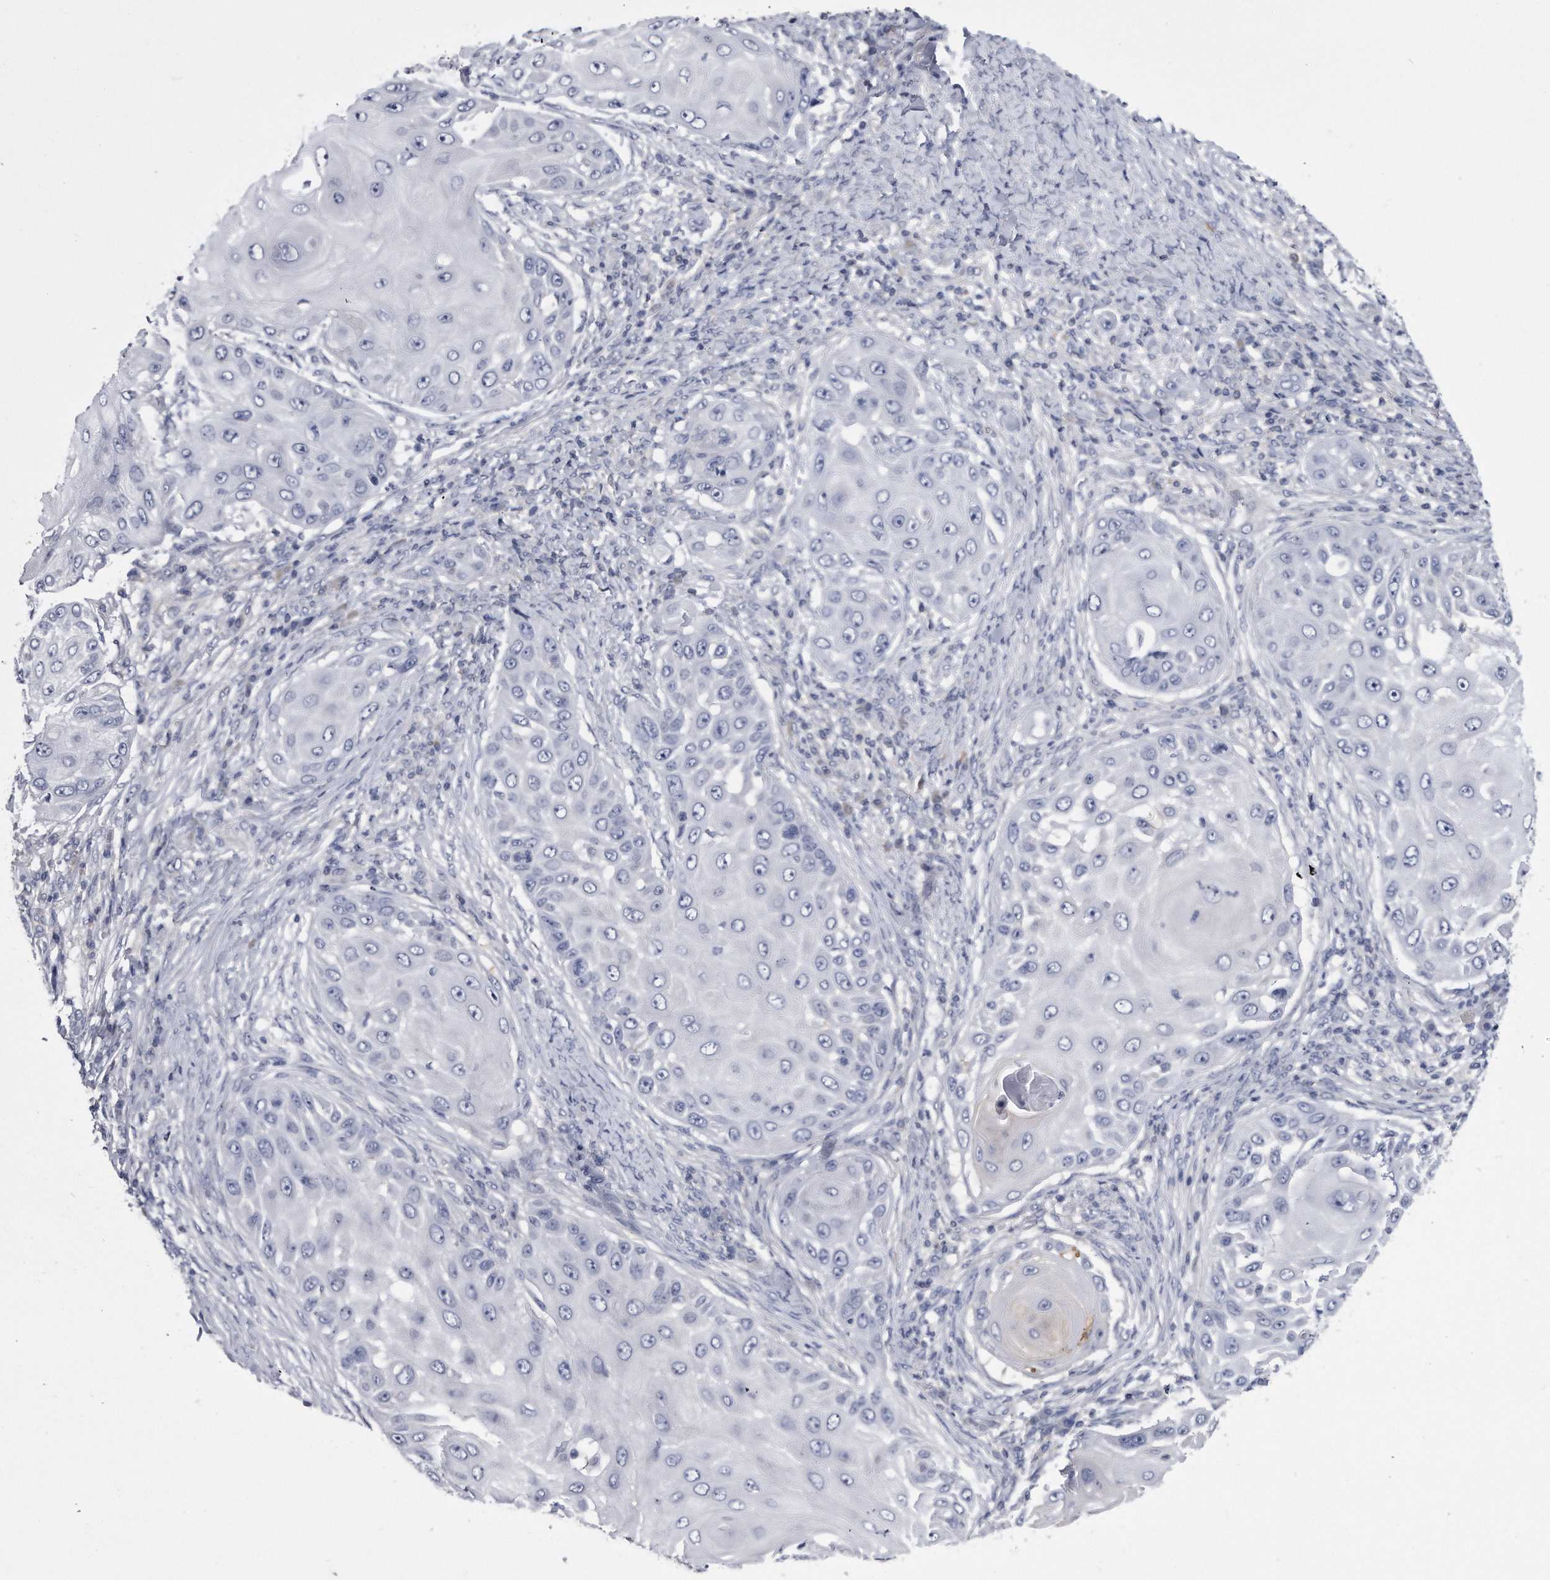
{"staining": {"intensity": "negative", "quantity": "none", "location": "none"}, "tissue": "skin cancer", "cell_type": "Tumor cells", "image_type": "cancer", "snomed": [{"axis": "morphology", "description": "Squamous cell carcinoma, NOS"}, {"axis": "topography", "description": "Skin"}], "caption": "IHC of human squamous cell carcinoma (skin) displays no staining in tumor cells.", "gene": "PYGB", "patient": {"sex": "female", "age": 44}}